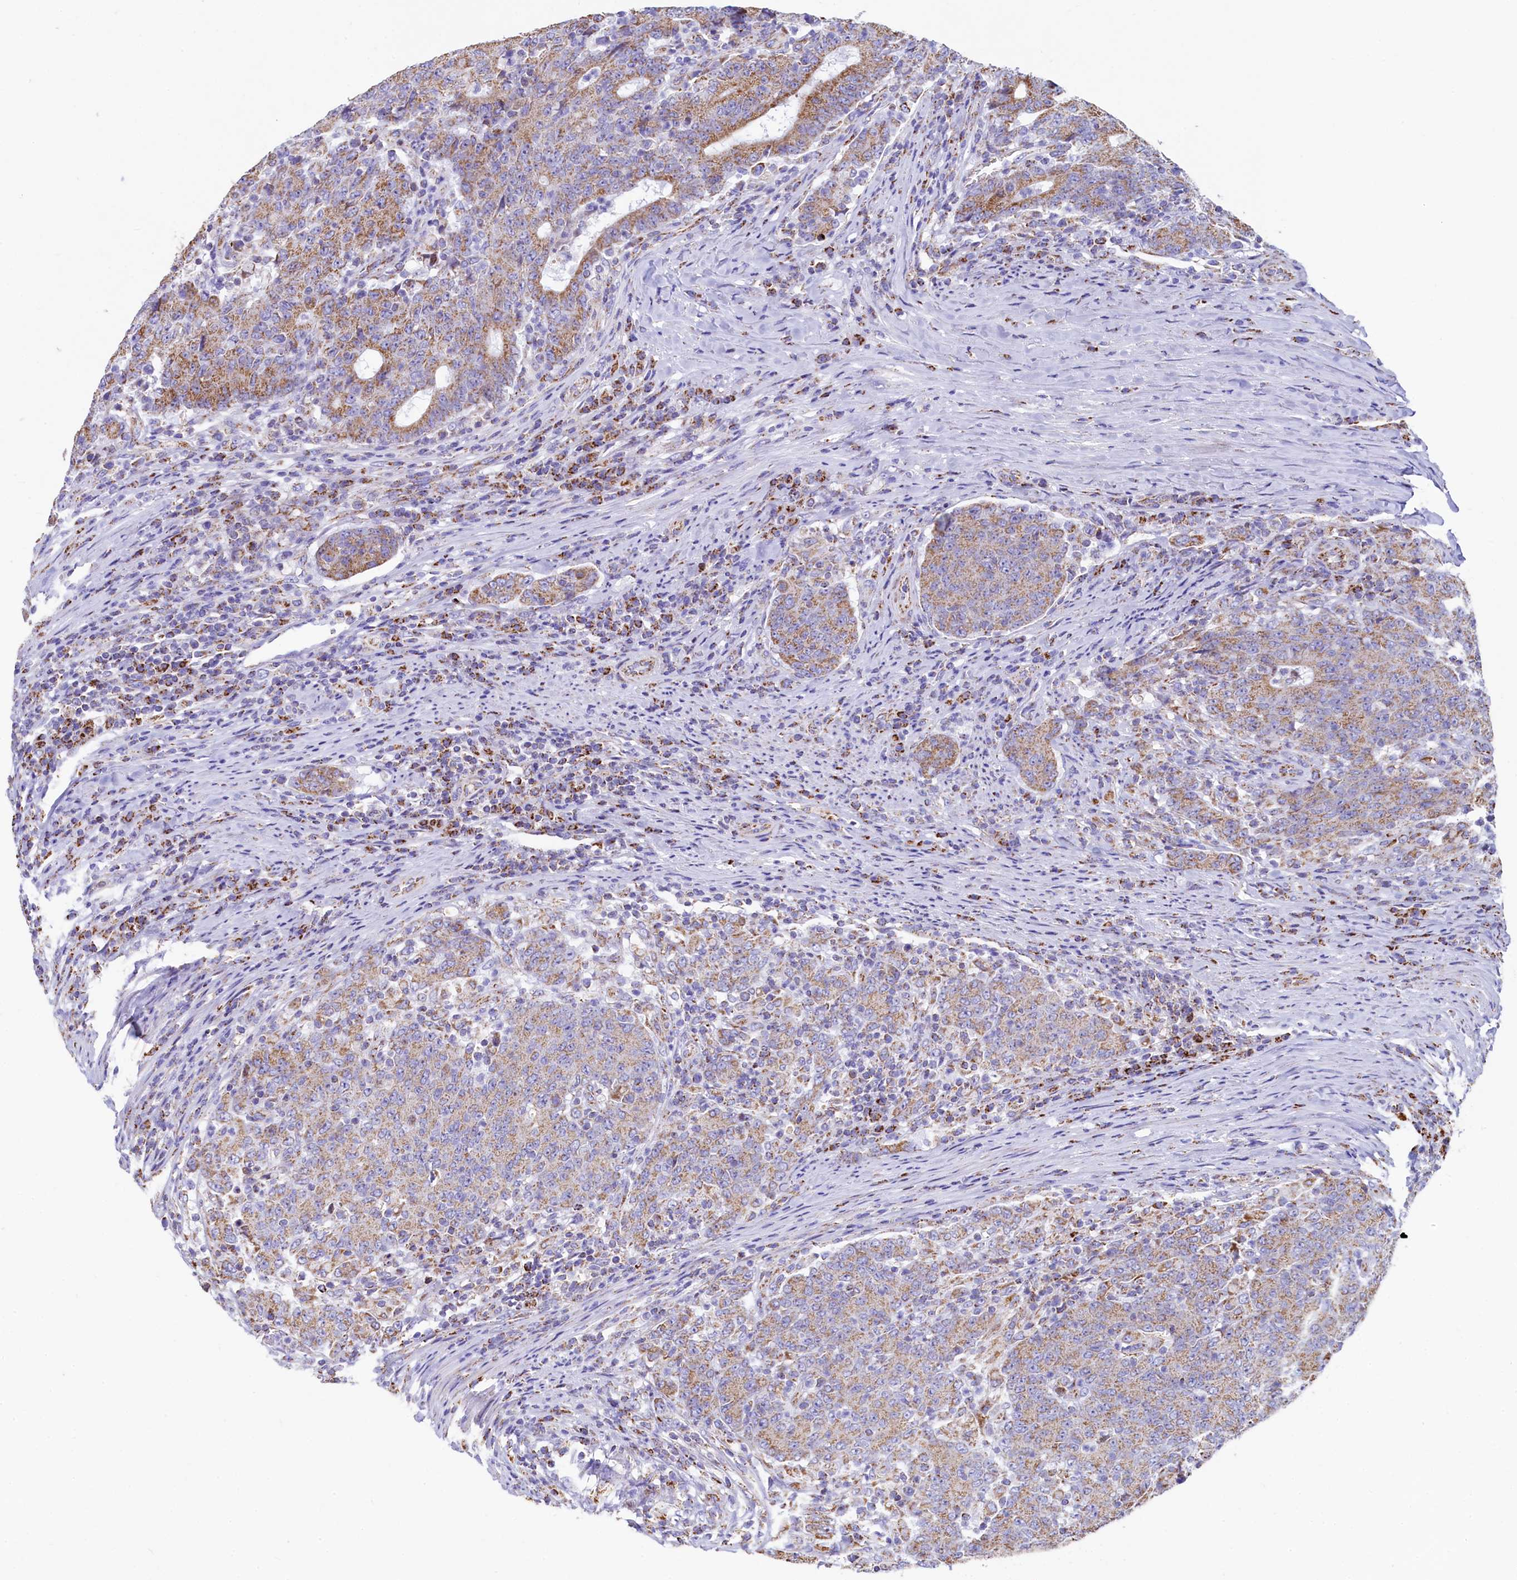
{"staining": {"intensity": "moderate", "quantity": ">75%", "location": "cytoplasmic/membranous"}, "tissue": "colorectal cancer", "cell_type": "Tumor cells", "image_type": "cancer", "snomed": [{"axis": "morphology", "description": "Adenocarcinoma, NOS"}, {"axis": "topography", "description": "Colon"}], "caption": "Protein expression analysis of adenocarcinoma (colorectal) displays moderate cytoplasmic/membranous expression in about >75% of tumor cells.", "gene": "IDH3A", "patient": {"sex": "female", "age": 75}}